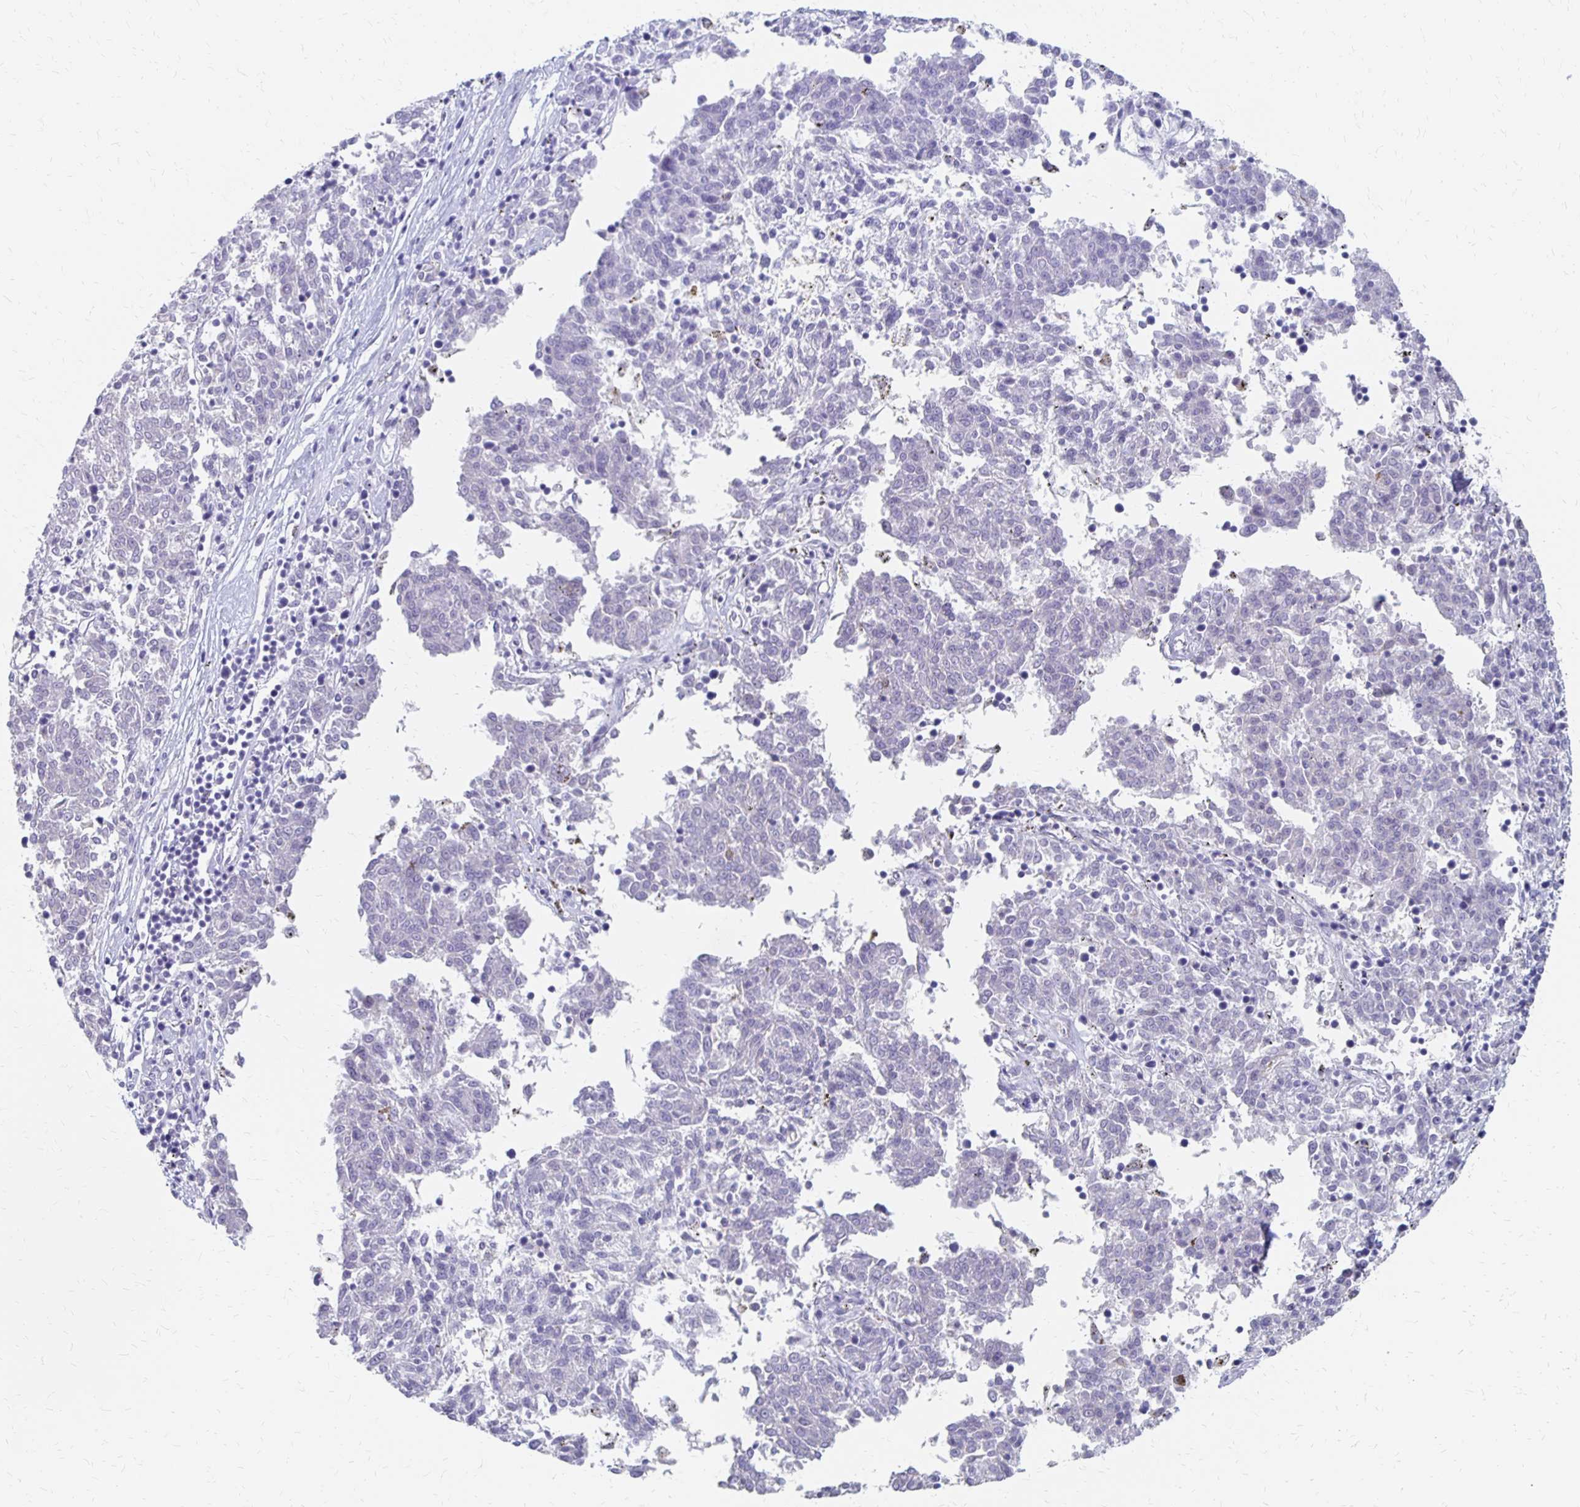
{"staining": {"intensity": "negative", "quantity": "none", "location": "none"}, "tissue": "melanoma", "cell_type": "Tumor cells", "image_type": "cancer", "snomed": [{"axis": "morphology", "description": "Malignant melanoma, NOS"}, {"axis": "topography", "description": "Skin"}], "caption": "The image displays no significant expression in tumor cells of melanoma.", "gene": "ATOSB", "patient": {"sex": "female", "age": 72}}